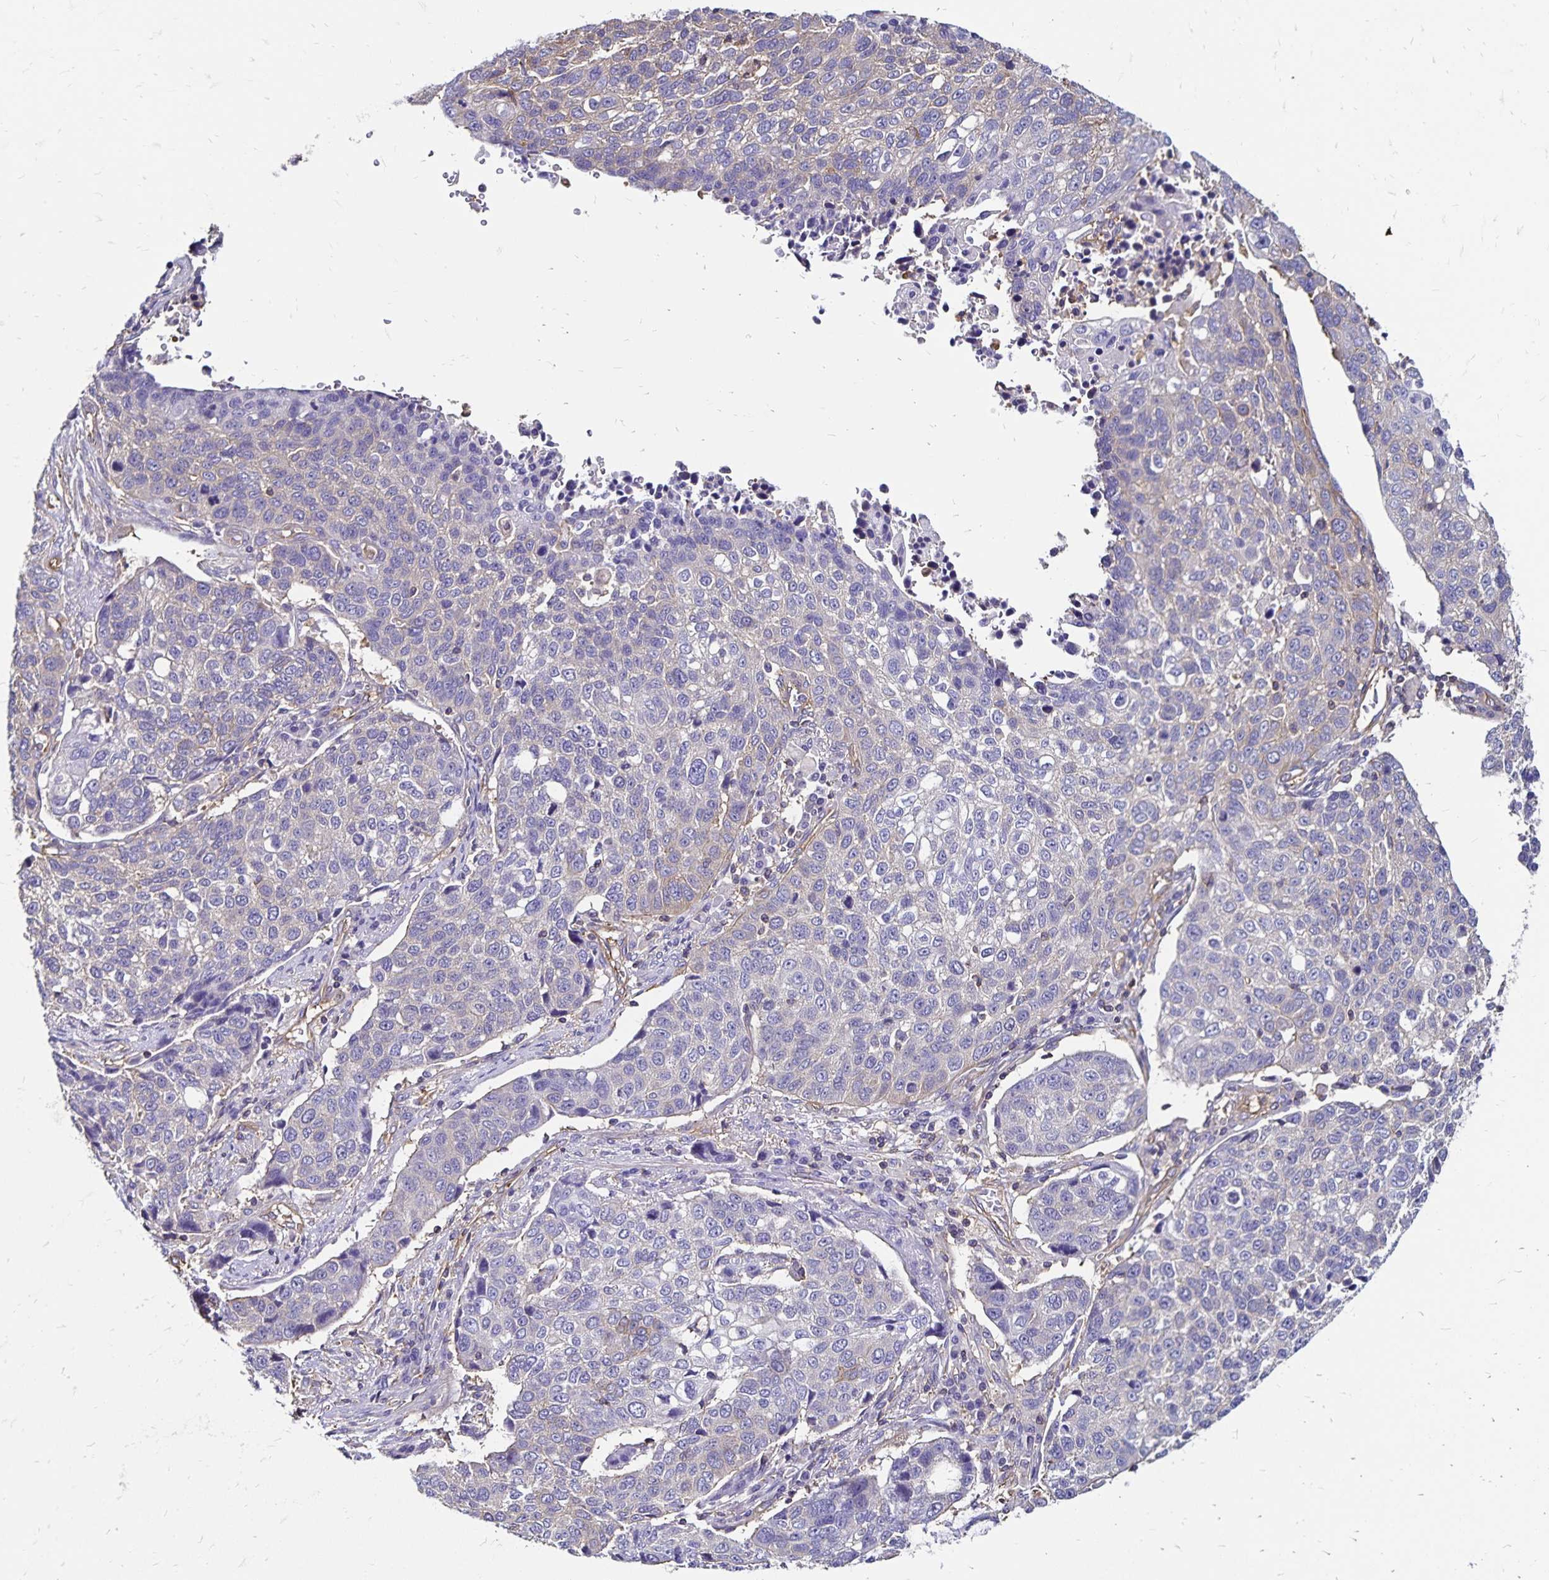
{"staining": {"intensity": "negative", "quantity": "none", "location": "none"}, "tissue": "lung cancer", "cell_type": "Tumor cells", "image_type": "cancer", "snomed": [{"axis": "morphology", "description": "Squamous cell carcinoma, NOS"}, {"axis": "topography", "description": "Lymph node"}, {"axis": "topography", "description": "Lung"}], "caption": "IHC of human lung squamous cell carcinoma displays no staining in tumor cells.", "gene": "RPRML", "patient": {"sex": "male", "age": 61}}